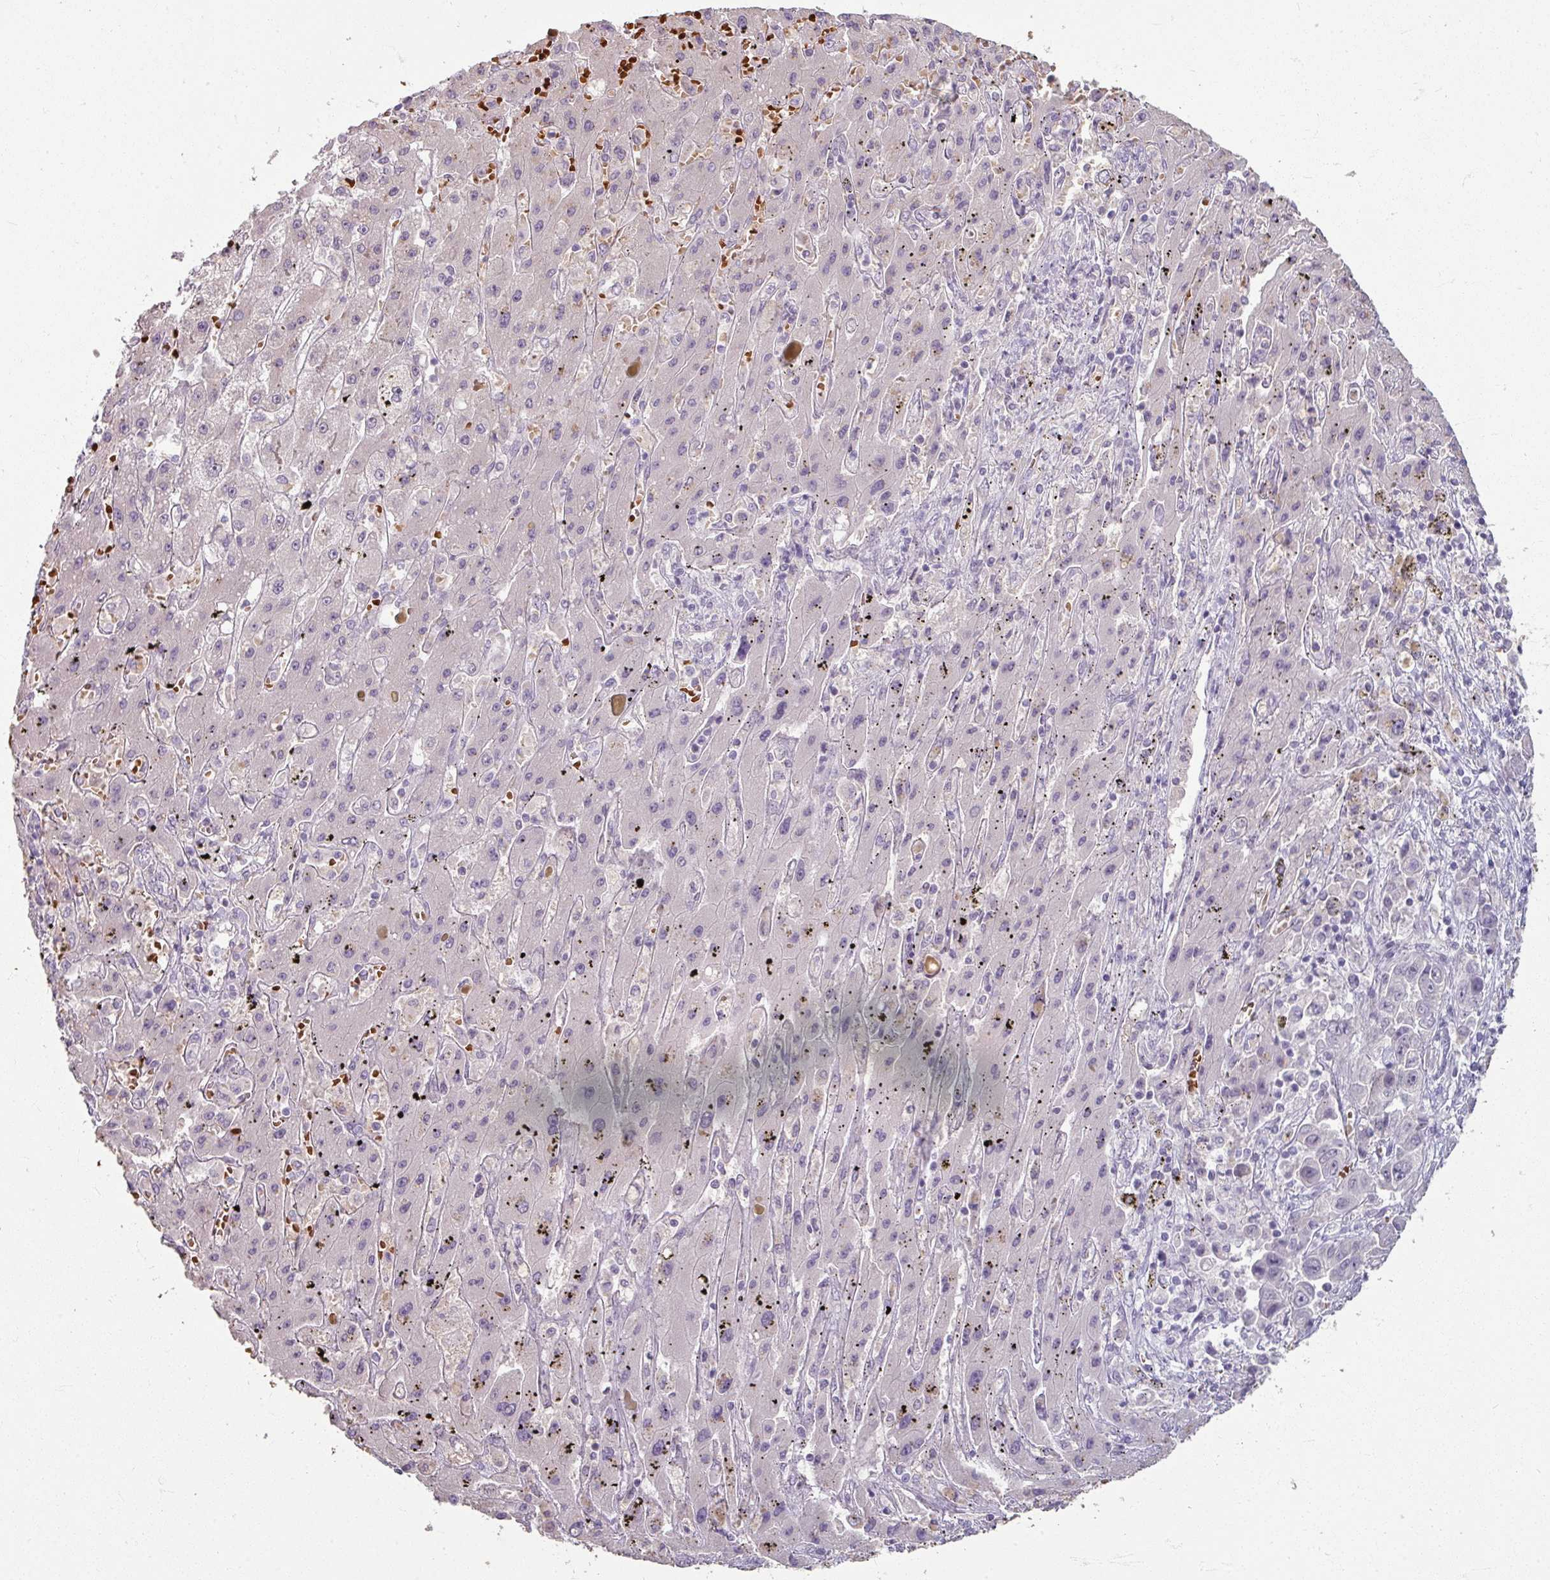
{"staining": {"intensity": "negative", "quantity": "none", "location": "none"}, "tissue": "liver cancer", "cell_type": "Tumor cells", "image_type": "cancer", "snomed": [{"axis": "morphology", "description": "Cholangiocarcinoma"}, {"axis": "topography", "description": "Liver"}], "caption": "IHC histopathology image of neoplastic tissue: human liver cancer stained with DAB reveals no significant protein expression in tumor cells.", "gene": "KMT5C", "patient": {"sex": "female", "age": 52}}